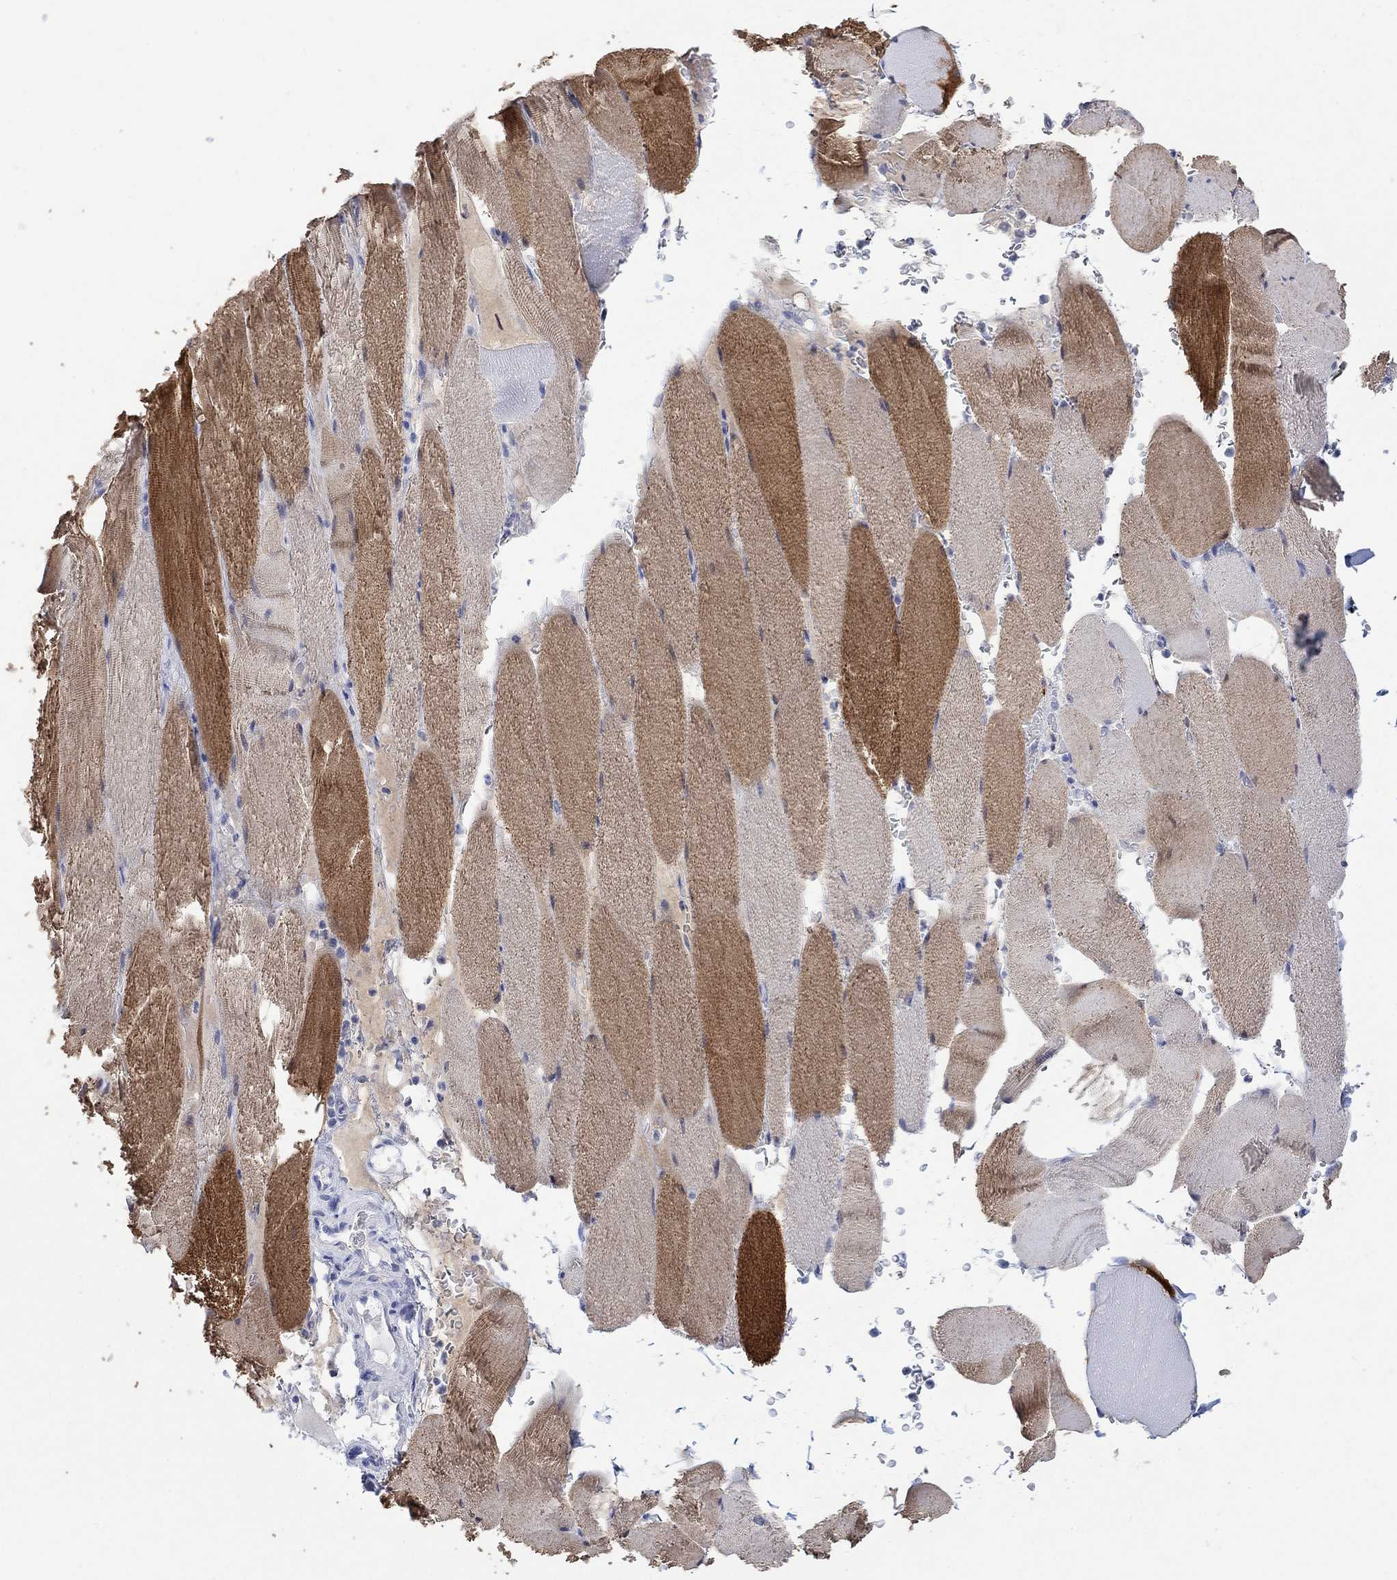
{"staining": {"intensity": "strong", "quantity": "<25%", "location": "cytoplasmic/membranous"}, "tissue": "skeletal muscle", "cell_type": "Myocytes", "image_type": "normal", "snomed": [{"axis": "morphology", "description": "Normal tissue, NOS"}, {"axis": "topography", "description": "Skeletal muscle"}], "caption": "DAB immunohistochemical staining of benign skeletal muscle reveals strong cytoplasmic/membranous protein staining in about <25% of myocytes. (brown staining indicates protein expression, while blue staining denotes nuclei).", "gene": "FBP2", "patient": {"sex": "male", "age": 56}}